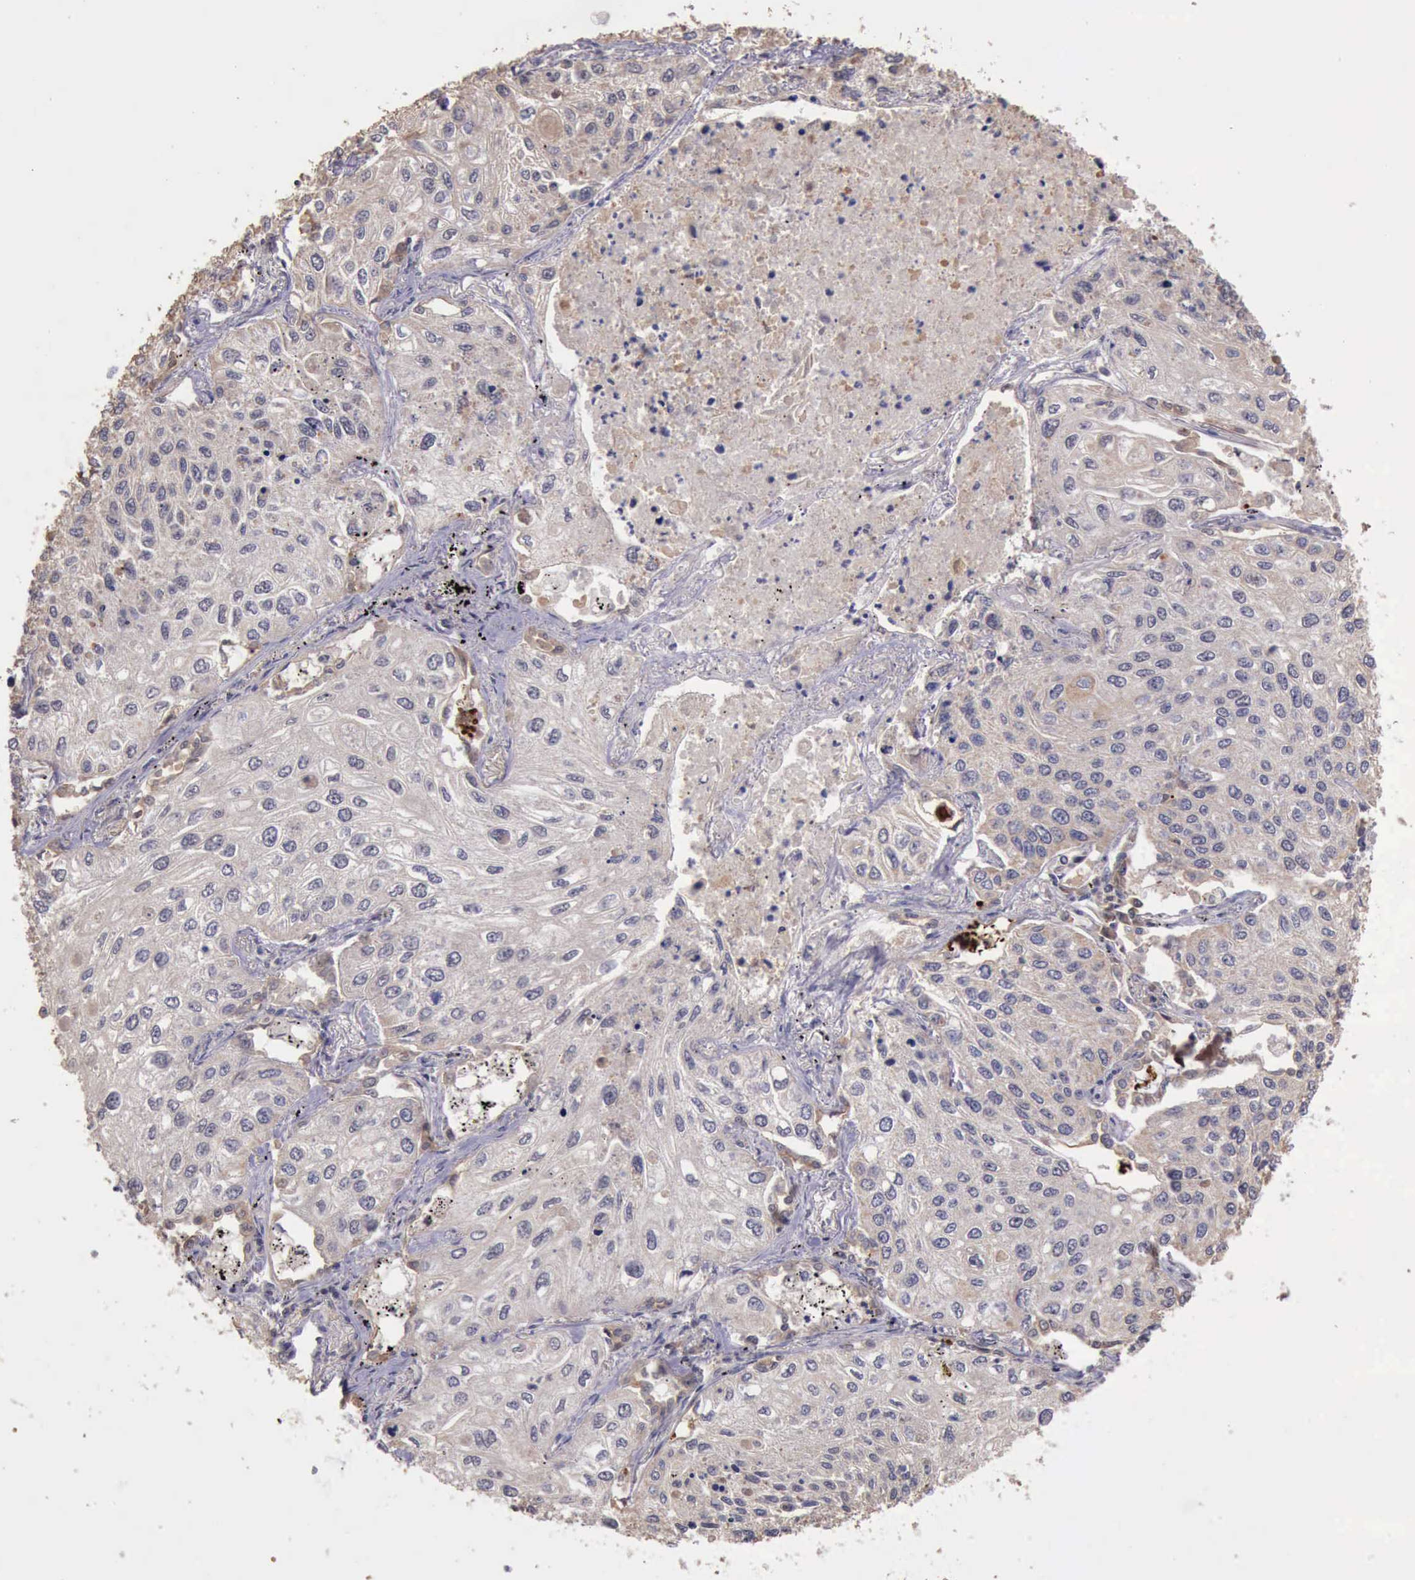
{"staining": {"intensity": "negative", "quantity": "none", "location": "none"}, "tissue": "lung cancer", "cell_type": "Tumor cells", "image_type": "cancer", "snomed": [{"axis": "morphology", "description": "Squamous cell carcinoma, NOS"}, {"axis": "topography", "description": "Lung"}], "caption": "Human lung cancer (squamous cell carcinoma) stained for a protein using IHC exhibits no expression in tumor cells.", "gene": "RAB39B", "patient": {"sex": "male", "age": 75}}